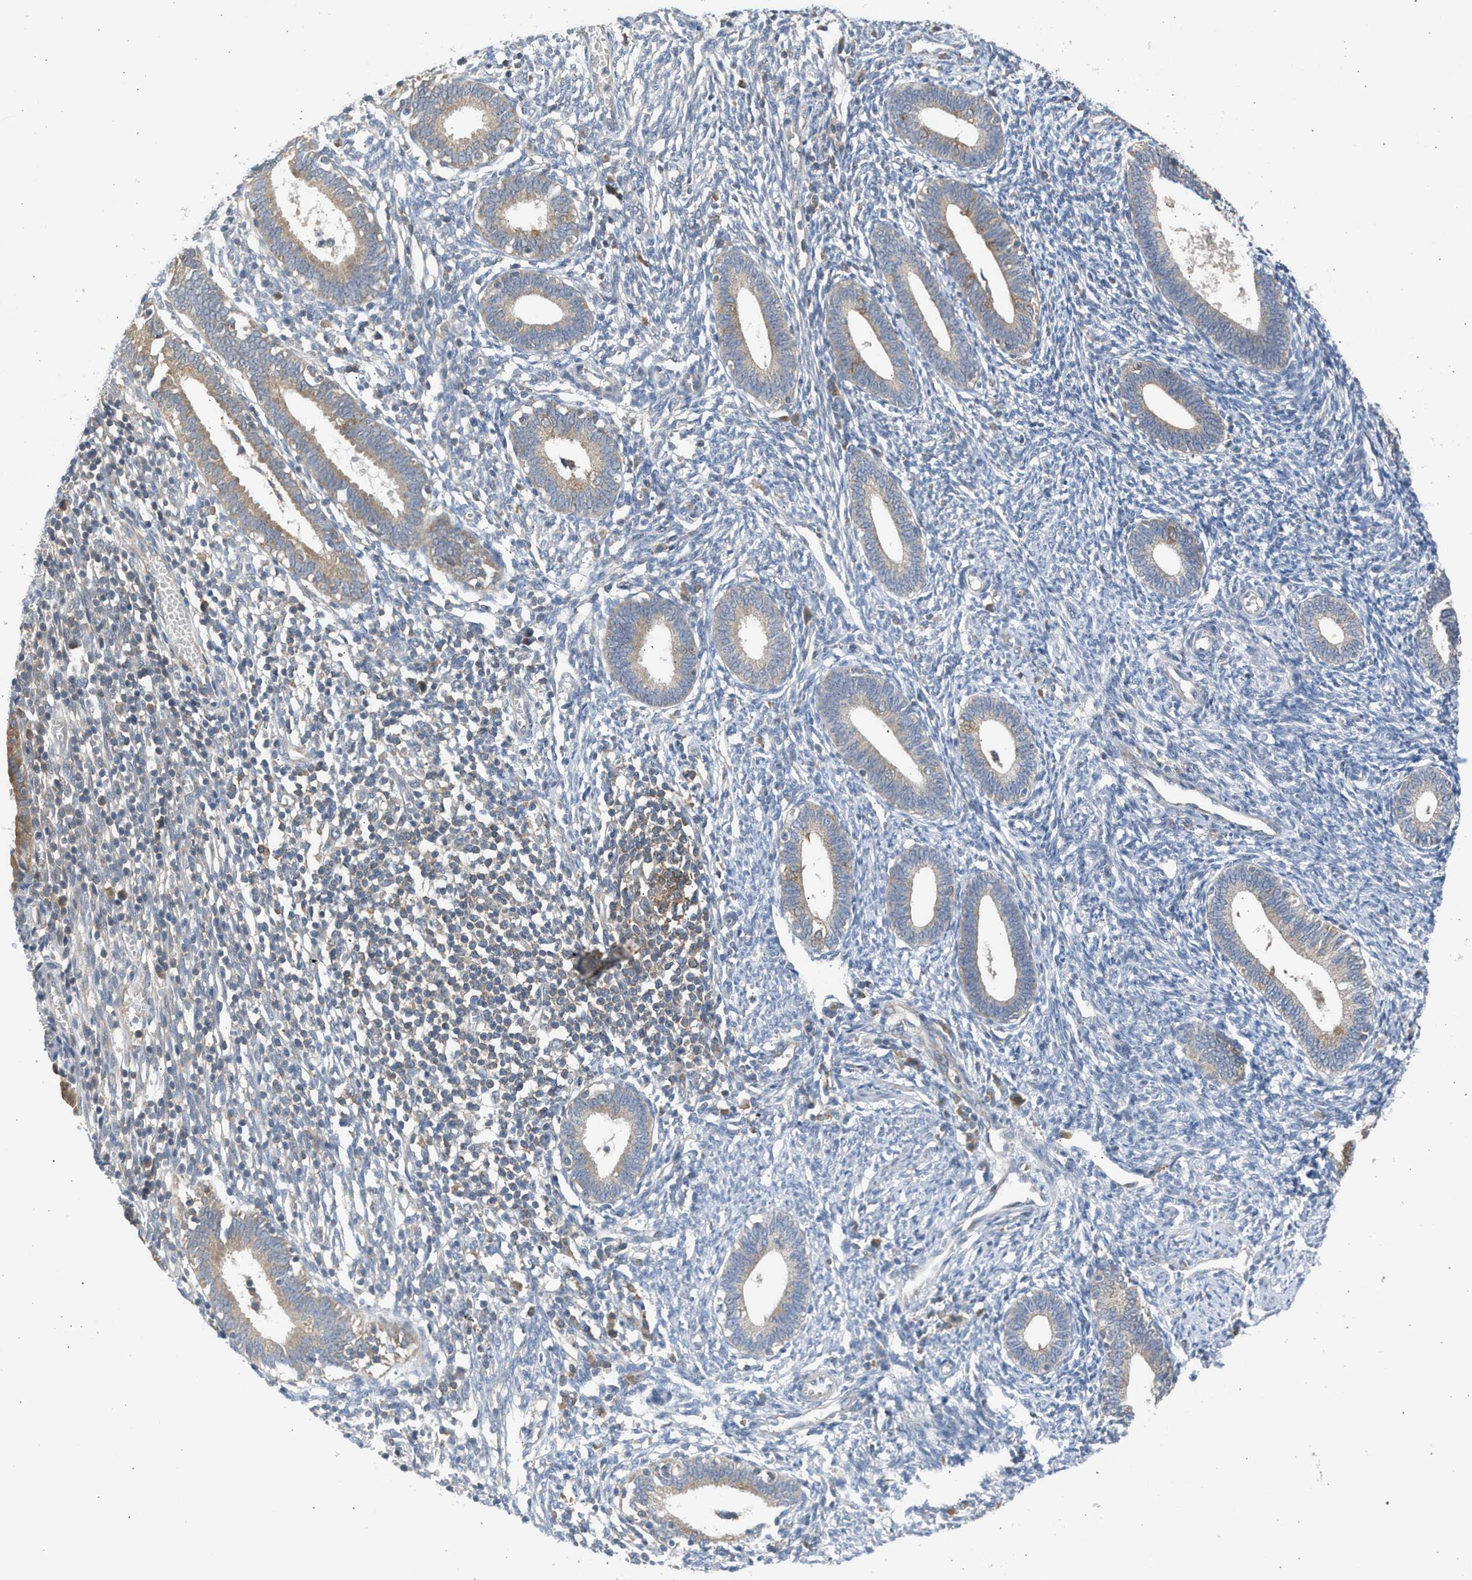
{"staining": {"intensity": "weak", "quantity": "<25%", "location": "cytoplasmic/membranous"}, "tissue": "endometrium", "cell_type": "Cells in endometrial stroma", "image_type": "normal", "snomed": [{"axis": "morphology", "description": "Normal tissue, NOS"}, {"axis": "topography", "description": "Endometrium"}], "caption": "Immunohistochemistry micrograph of benign endometrium: endometrium stained with DAB demonstrates no significant protein staining in cells in endometrial stroma.", "gene": "CYP1A1", "patient": {"sex": "female", "age": 41}}